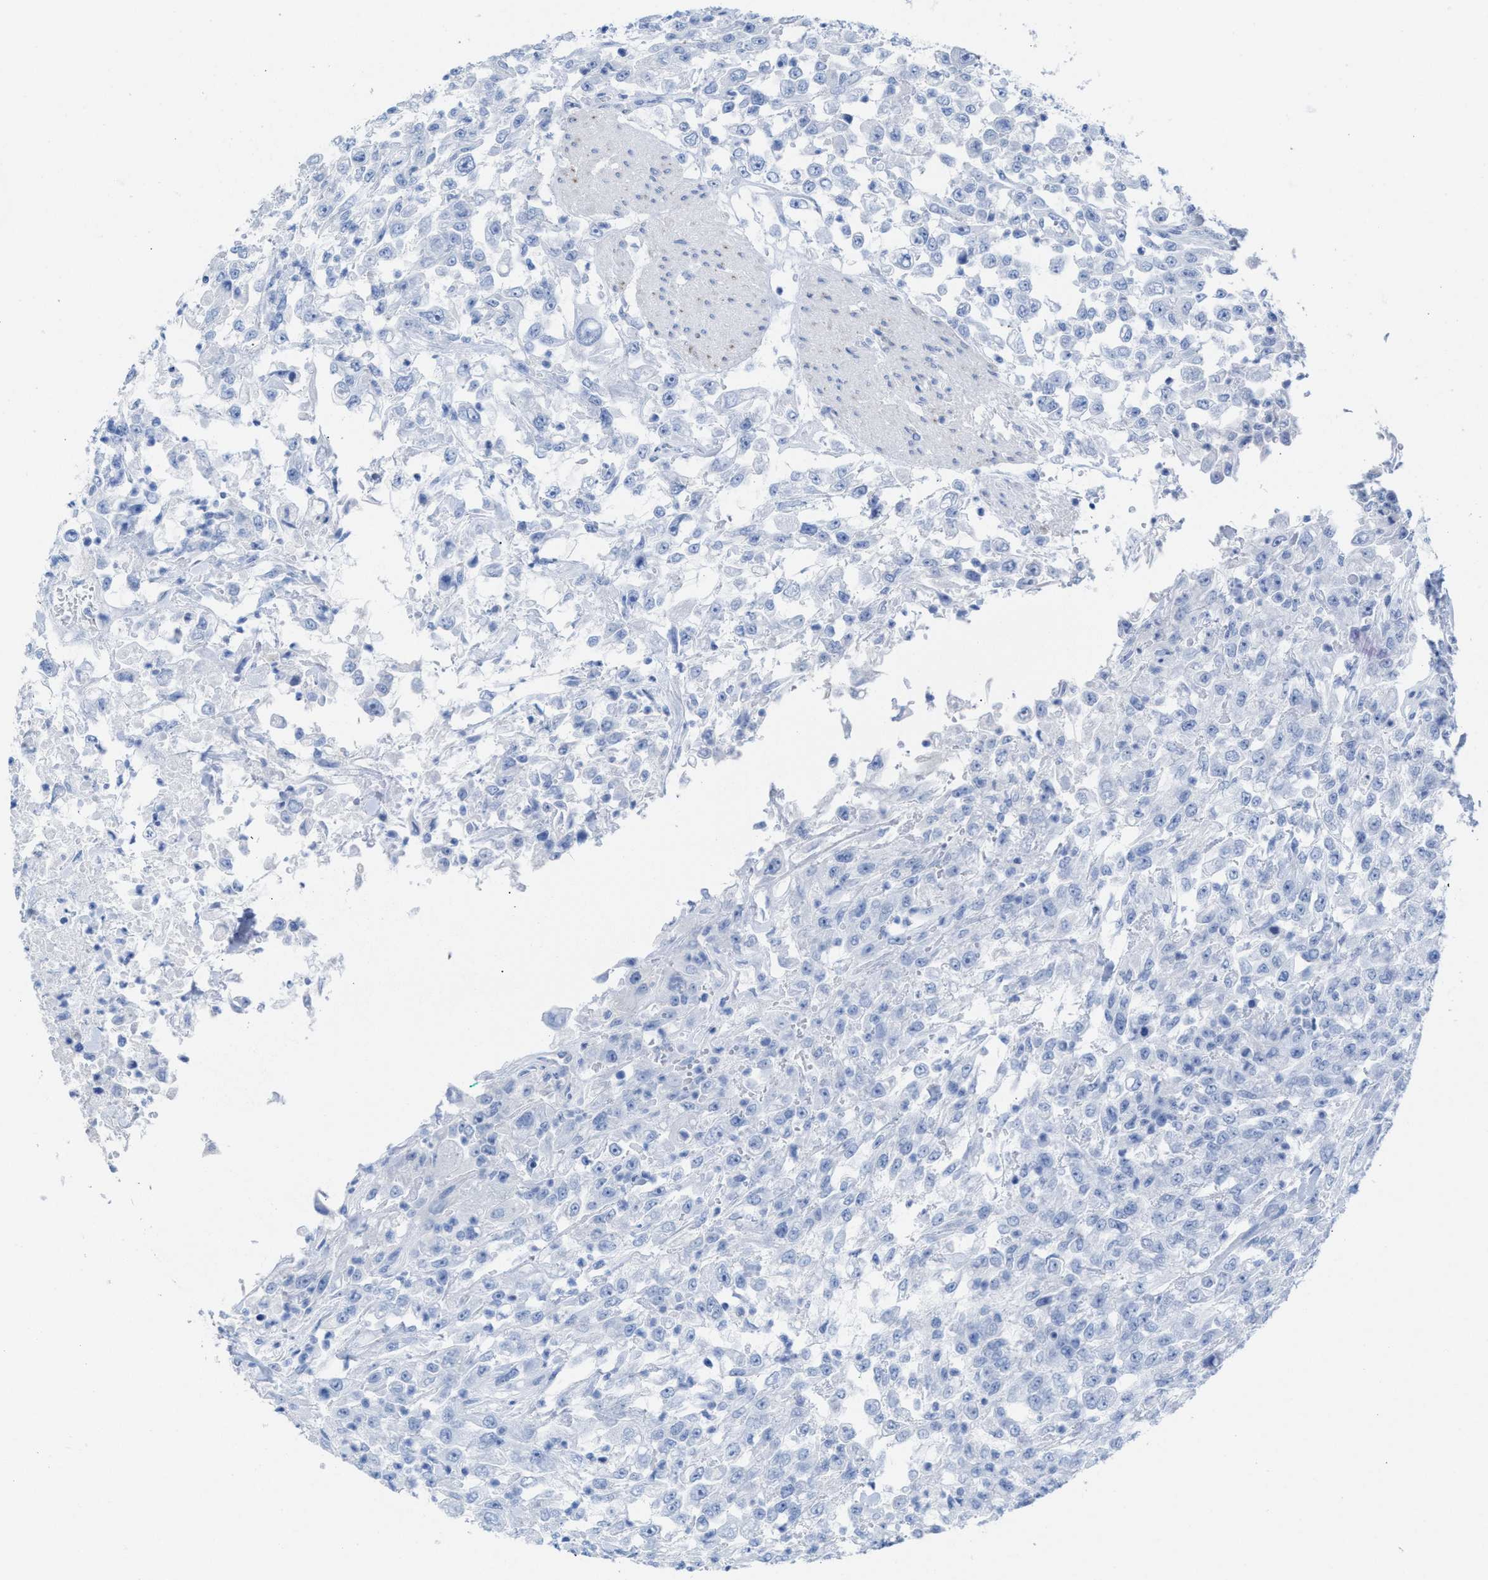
{"staining": {"intensity": "negative", "quantity": "none", "location": "none"}, "tissue": "urothelial cancer", "cell_type": "Tumor cells", "image_type": "cancer", "snomed": [{"axis": "morphology", "description": "Urothelial carcinoma, High grade"}, {"axis": "topography", "description": "Urinary bladder"}], "caption": "Tumor cells show no significant protein expression in urothelial carcinoma (high-grade).", "gene": "CPA1", "patient": {"sex": "male", "age": 46}}